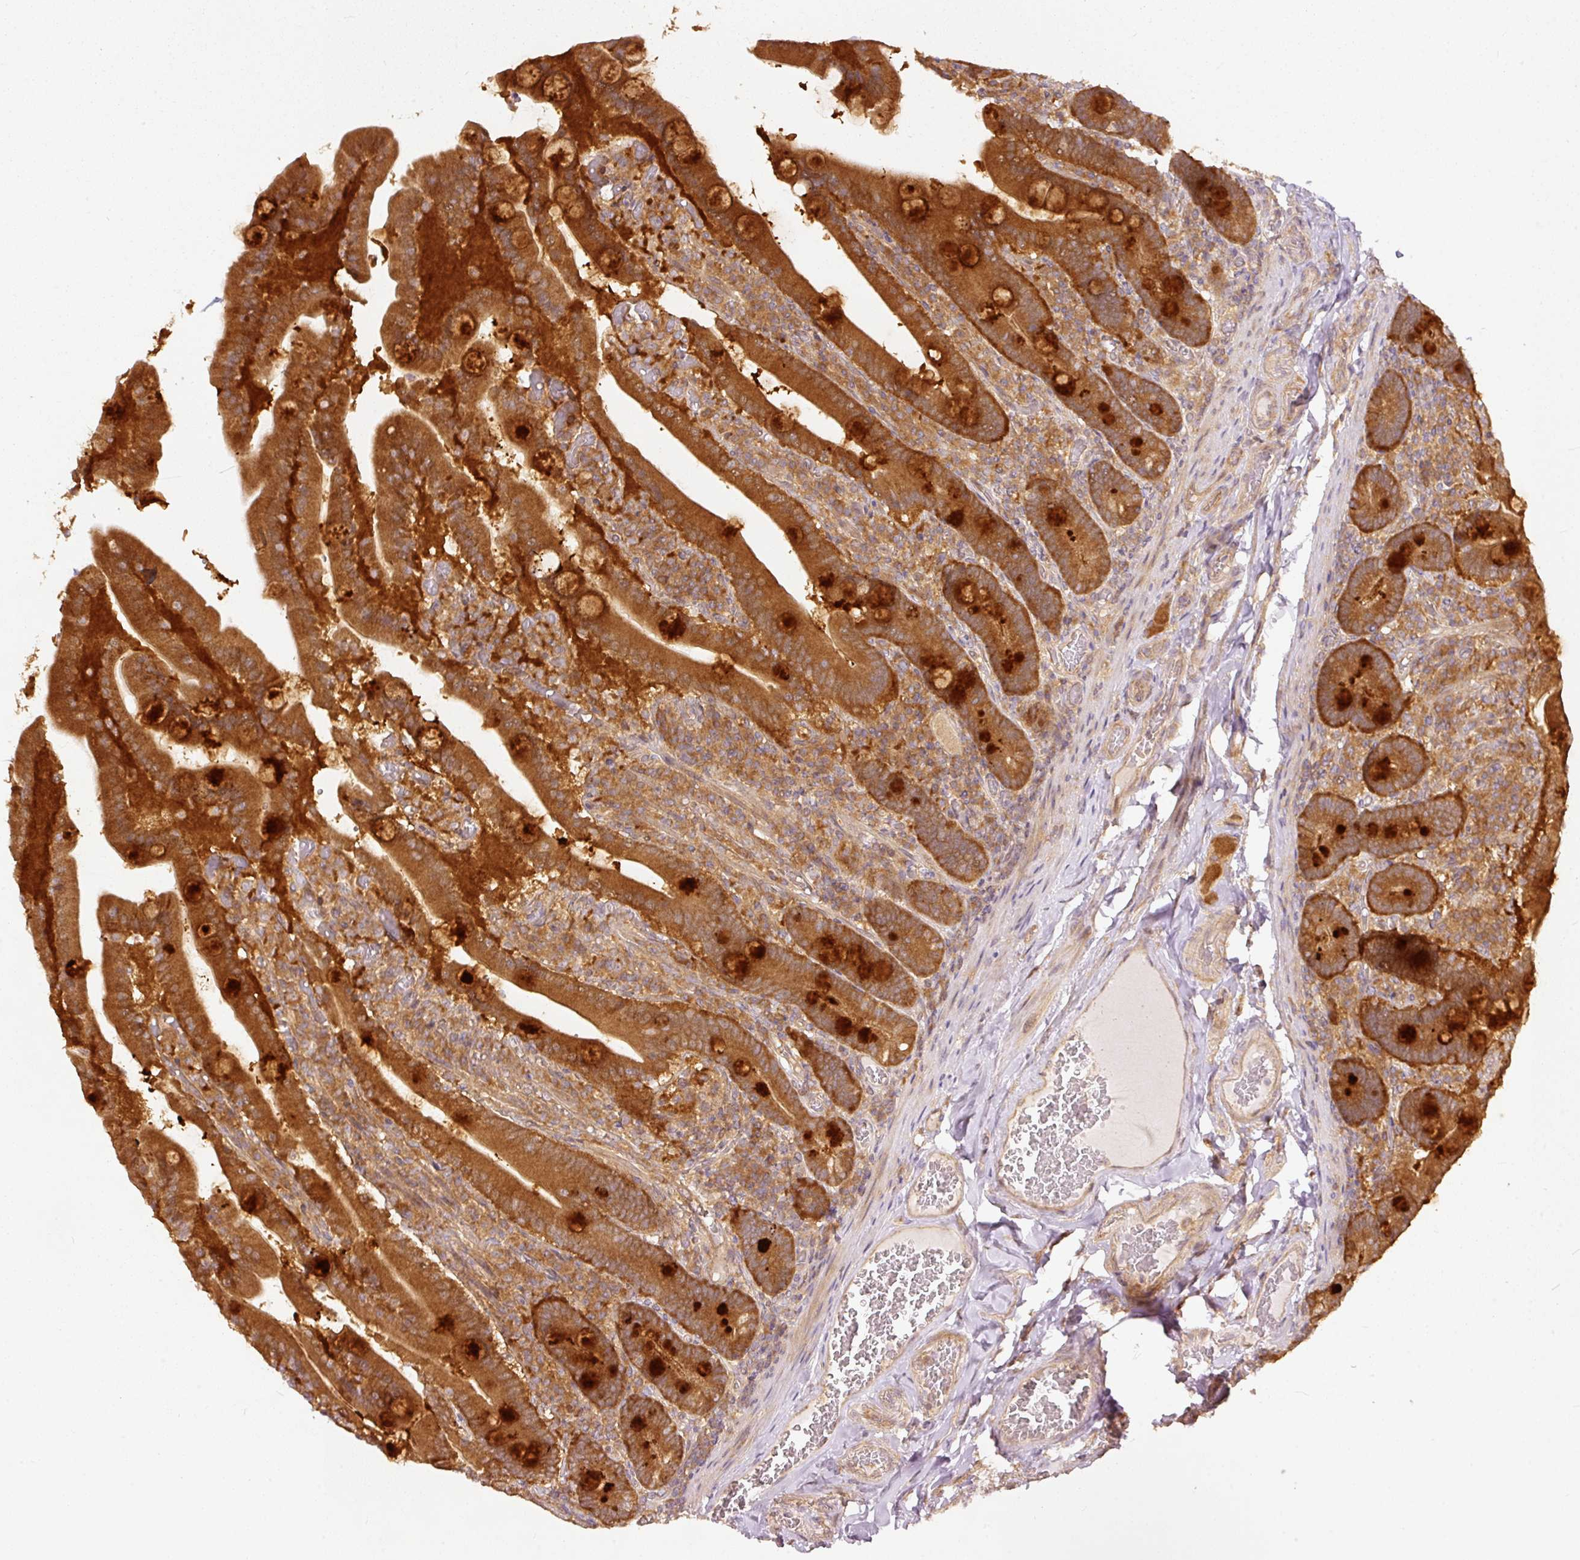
{"staining": {"intensity": "strong", "quantity": ">75%", "location": "cytoplasmic/membranous"}, "tissue": "duodenum", "cell_type": "Glandular cells", "image_type": "normal", "snomed": [{"axis": "morphology", "description": "Normal tissue, NOS"}, {"axis": "topography", "description": "Duodenum"}], "caption": "DAB immunohistochemical staining of benign human duodenum exhibits strong cytoplasmic/membranous protein expression in approximately >75% of glandular cells. Nuclei are stained in blue.", "gene": "EIF3B", "patient": {"sex": "female", "age": 62}}